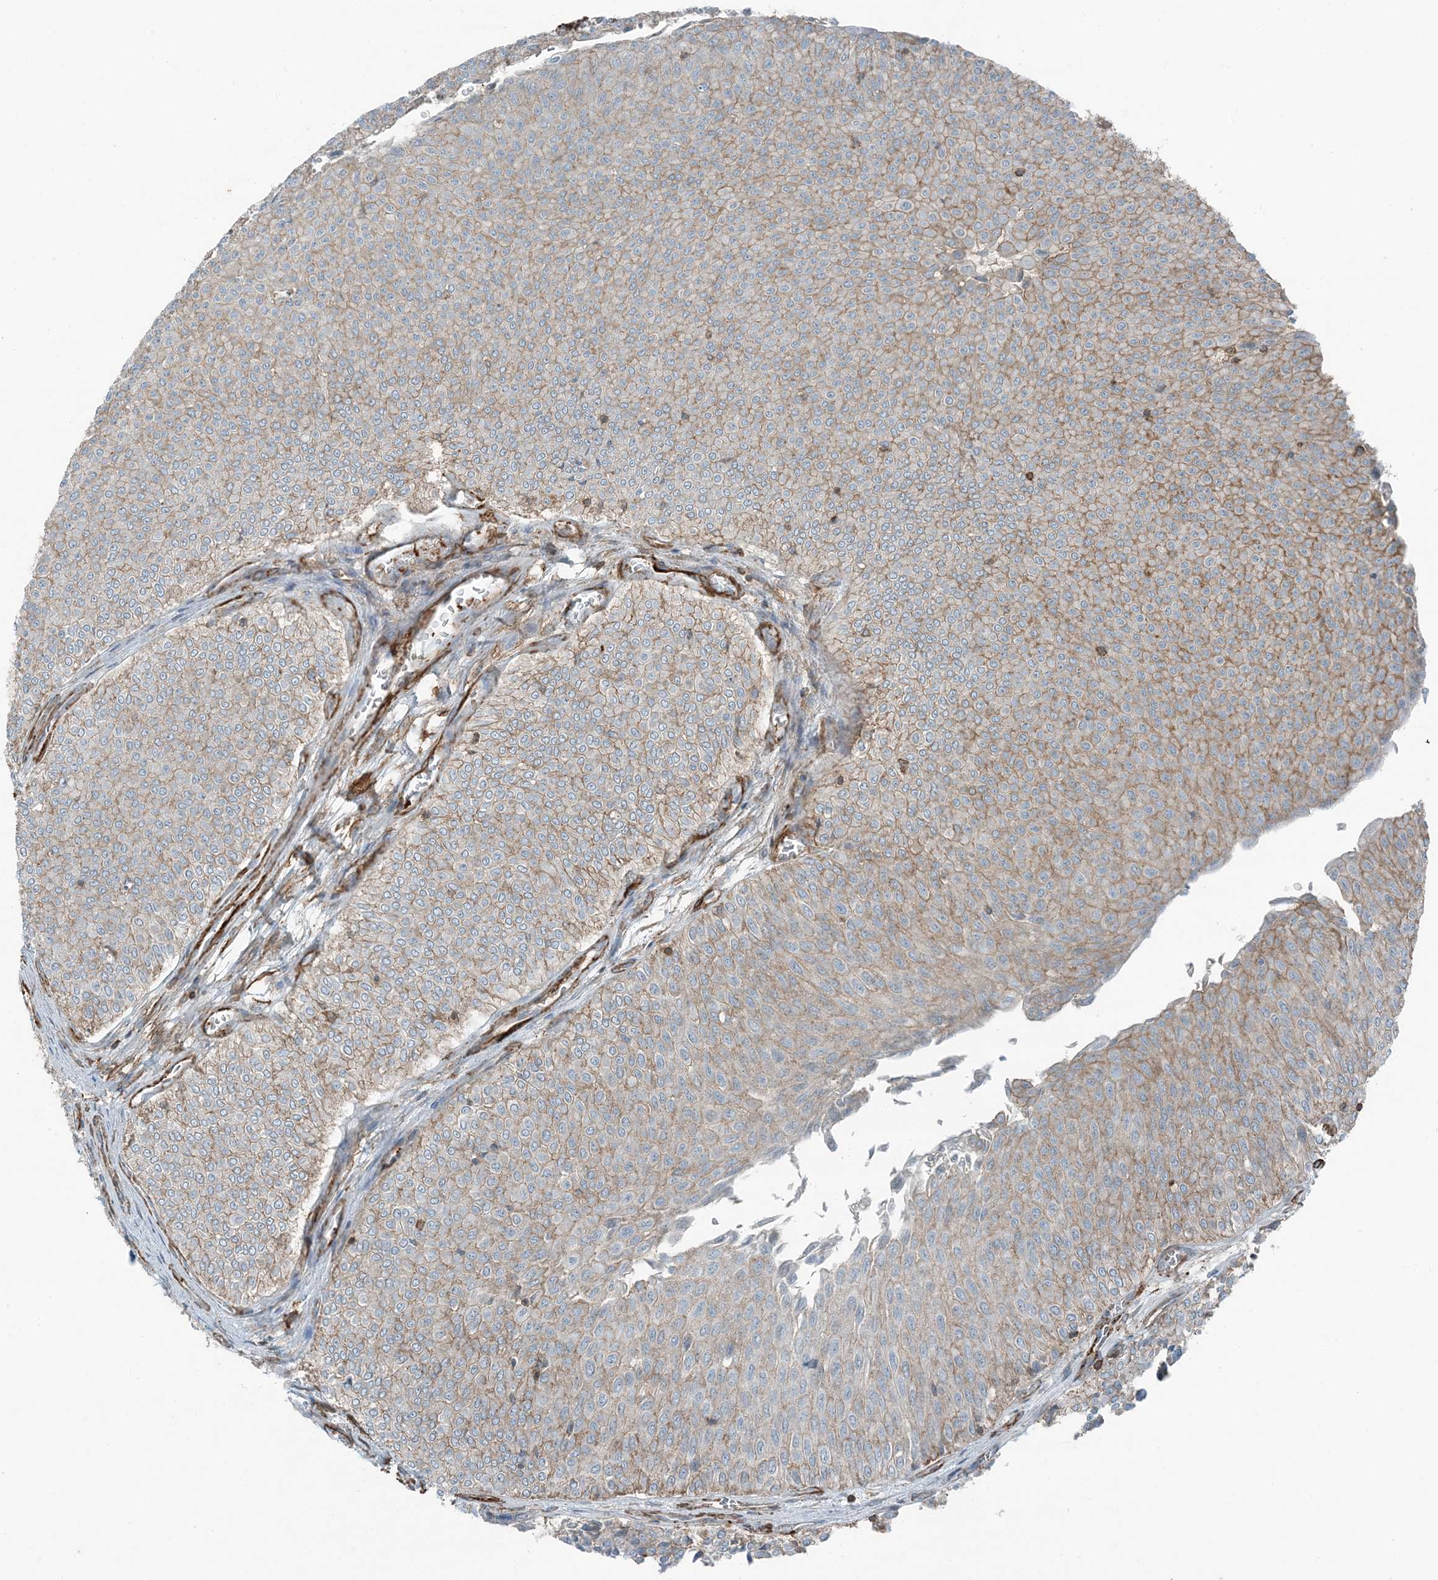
{"staining": {"intensity": "weak", "quantity": "25%-75%", "location": "cytoplasmic/membranous"}, "tissue": "urothelial cancer", "cell_type": "Tumor cells", "image_type": "cancer", "snomed": [{"axis": "morphology", "description": "Urothelial carcinoma, Low grade"}, {"axis": "topography", "description": "Urinary bladder"}], "caption": "Immunohistochemistry photomicrograph of human urothelial carcinoma (low-grade) stained for a protein (brown), which shows low levels of weak cytoplasmic/membranous positivity in approximately 25%-75% of tumor cells.", "gene": "APOBEC3C", "patient": {"sex": "male", "age": 78}}